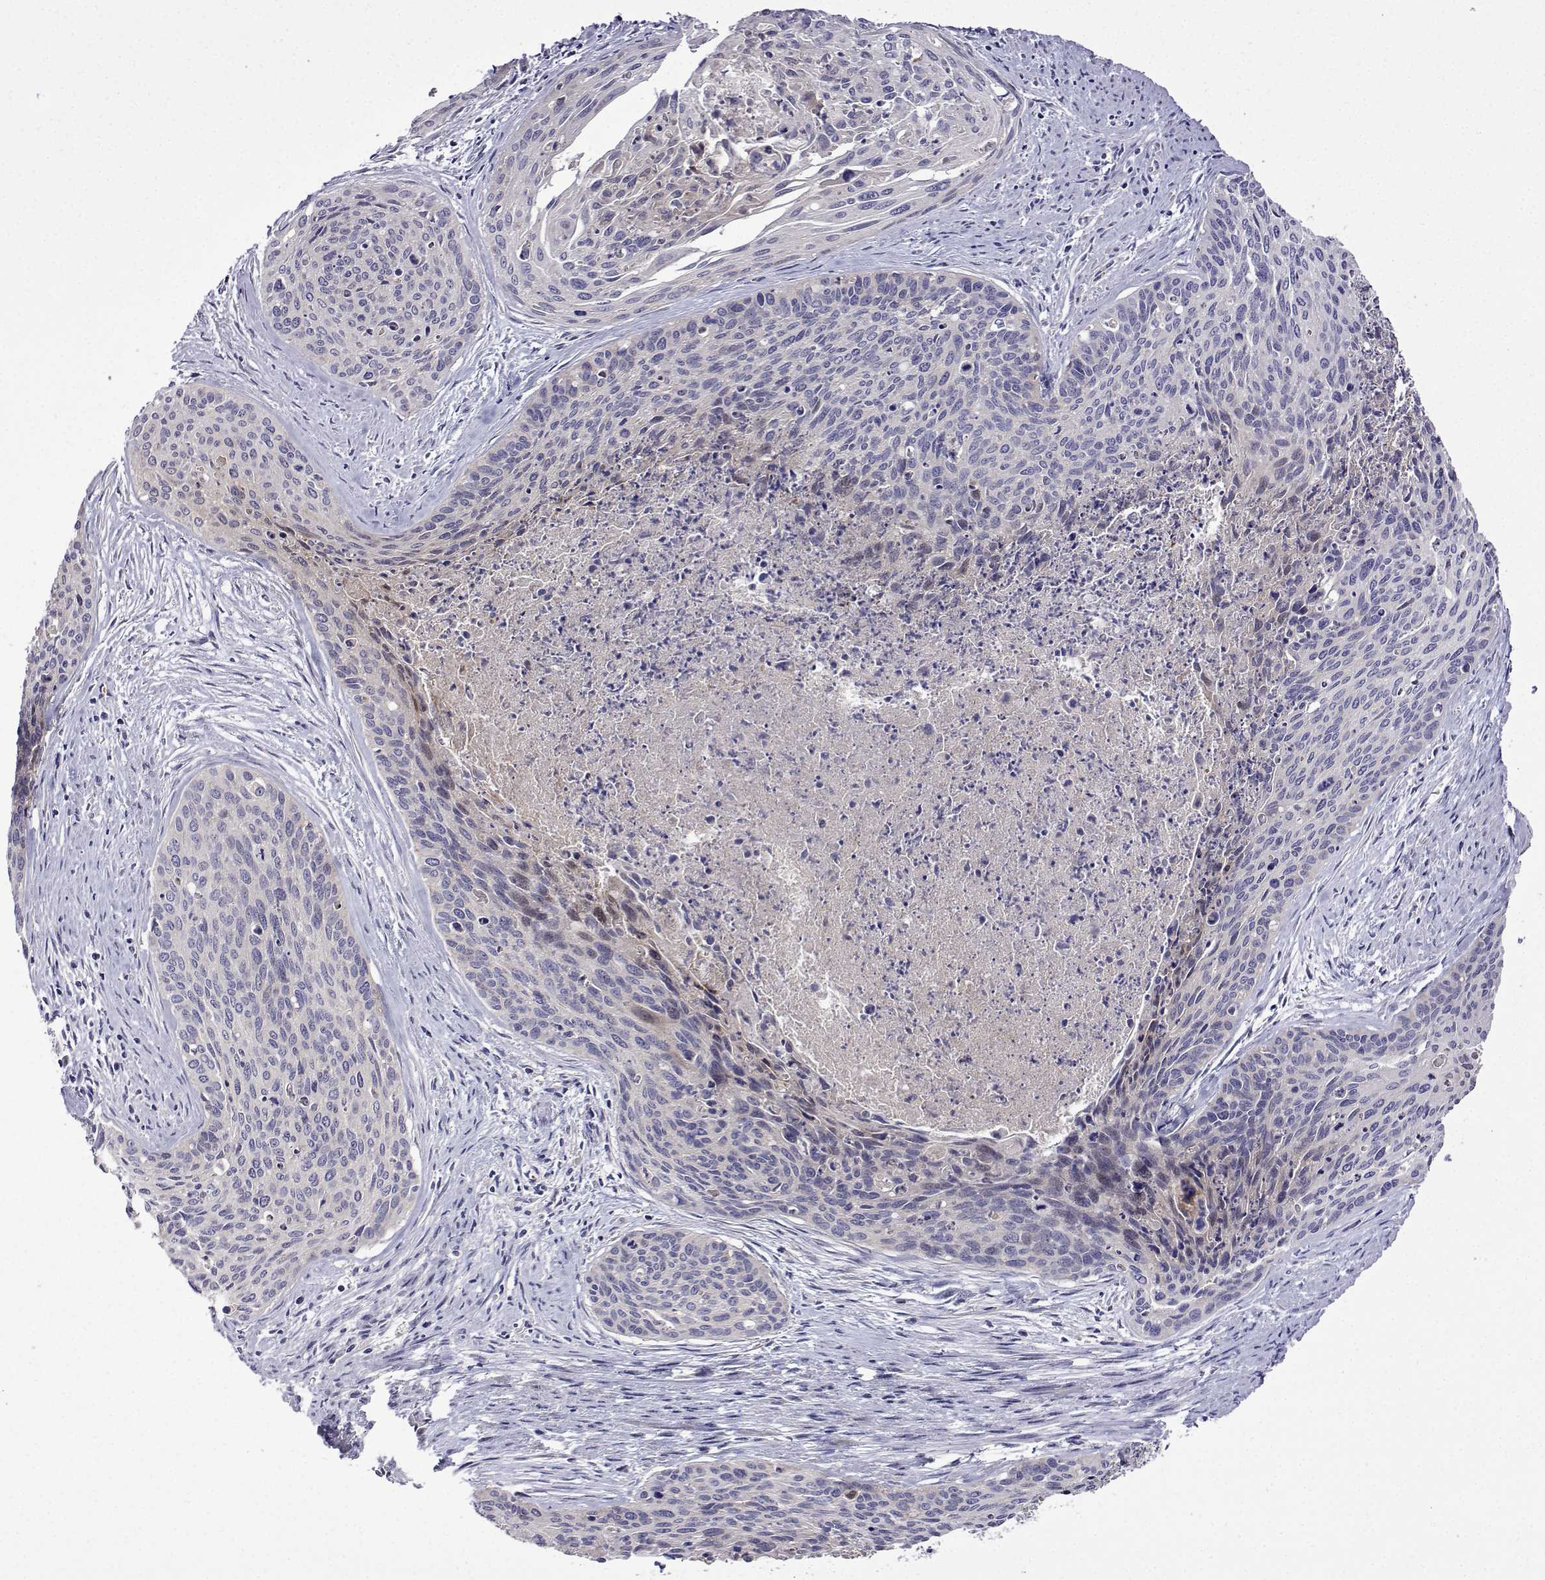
{"staining": {"intensity": "negative", "quantity": "none", "location": "none"}, "tissue": "cervical cancer", "cell_type": "Tumor cells", "image_type": "cancer", "snomed": [{"axis": "morphology", "description": "Squamous cell carcinoma, NOS"}, {"axis": "topography", "description": "Cervix"}], "caption": "Cervical cancer was stained to show a protein in brown. There is no significant expression in tumor cells.", "gene": "SULT2A1", "patient": {"sex": "female", "age": 55}}